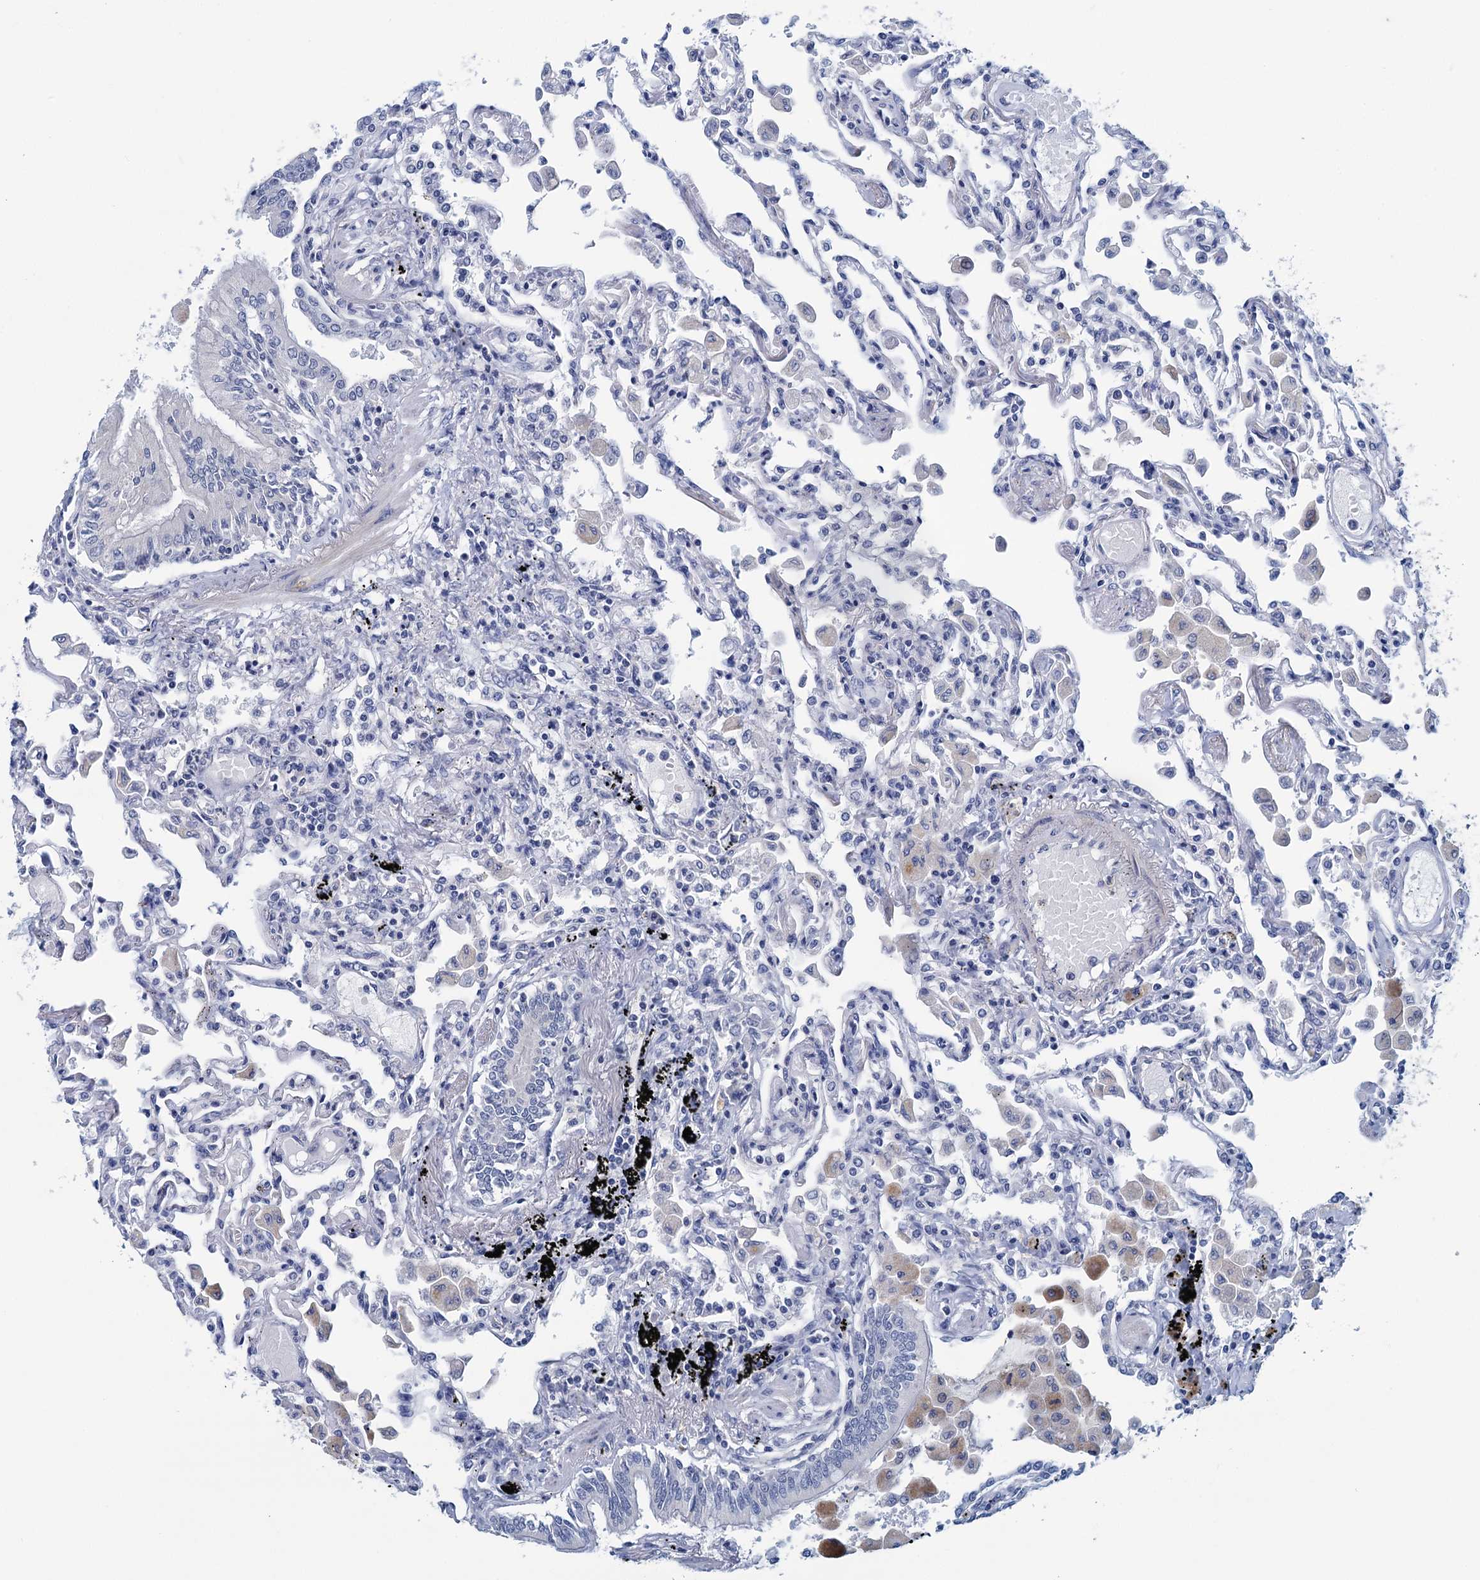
{"staining": {"intensity": "weak", "quantity": "<25%", "location": "cytoplasmic/membranous"}, "tissue": "lung", "cell_type": "Alveolar cells", "image_type": "normal", "snomed": [{"axis": "morphology", "description": "Normal tissue, NOS"}, {"axis": "topography", "description": "Bronchus"}, {"axis": "topography", "description": "Lung"}], "caption": "The image shows no staining of alveolar cells in unremarkable lung. (Brightfield microscopy of DAB immunohistochemistry at high magnification).", "gene": "MYOZ3", "patient": {"sex": "female", "age": 49}}